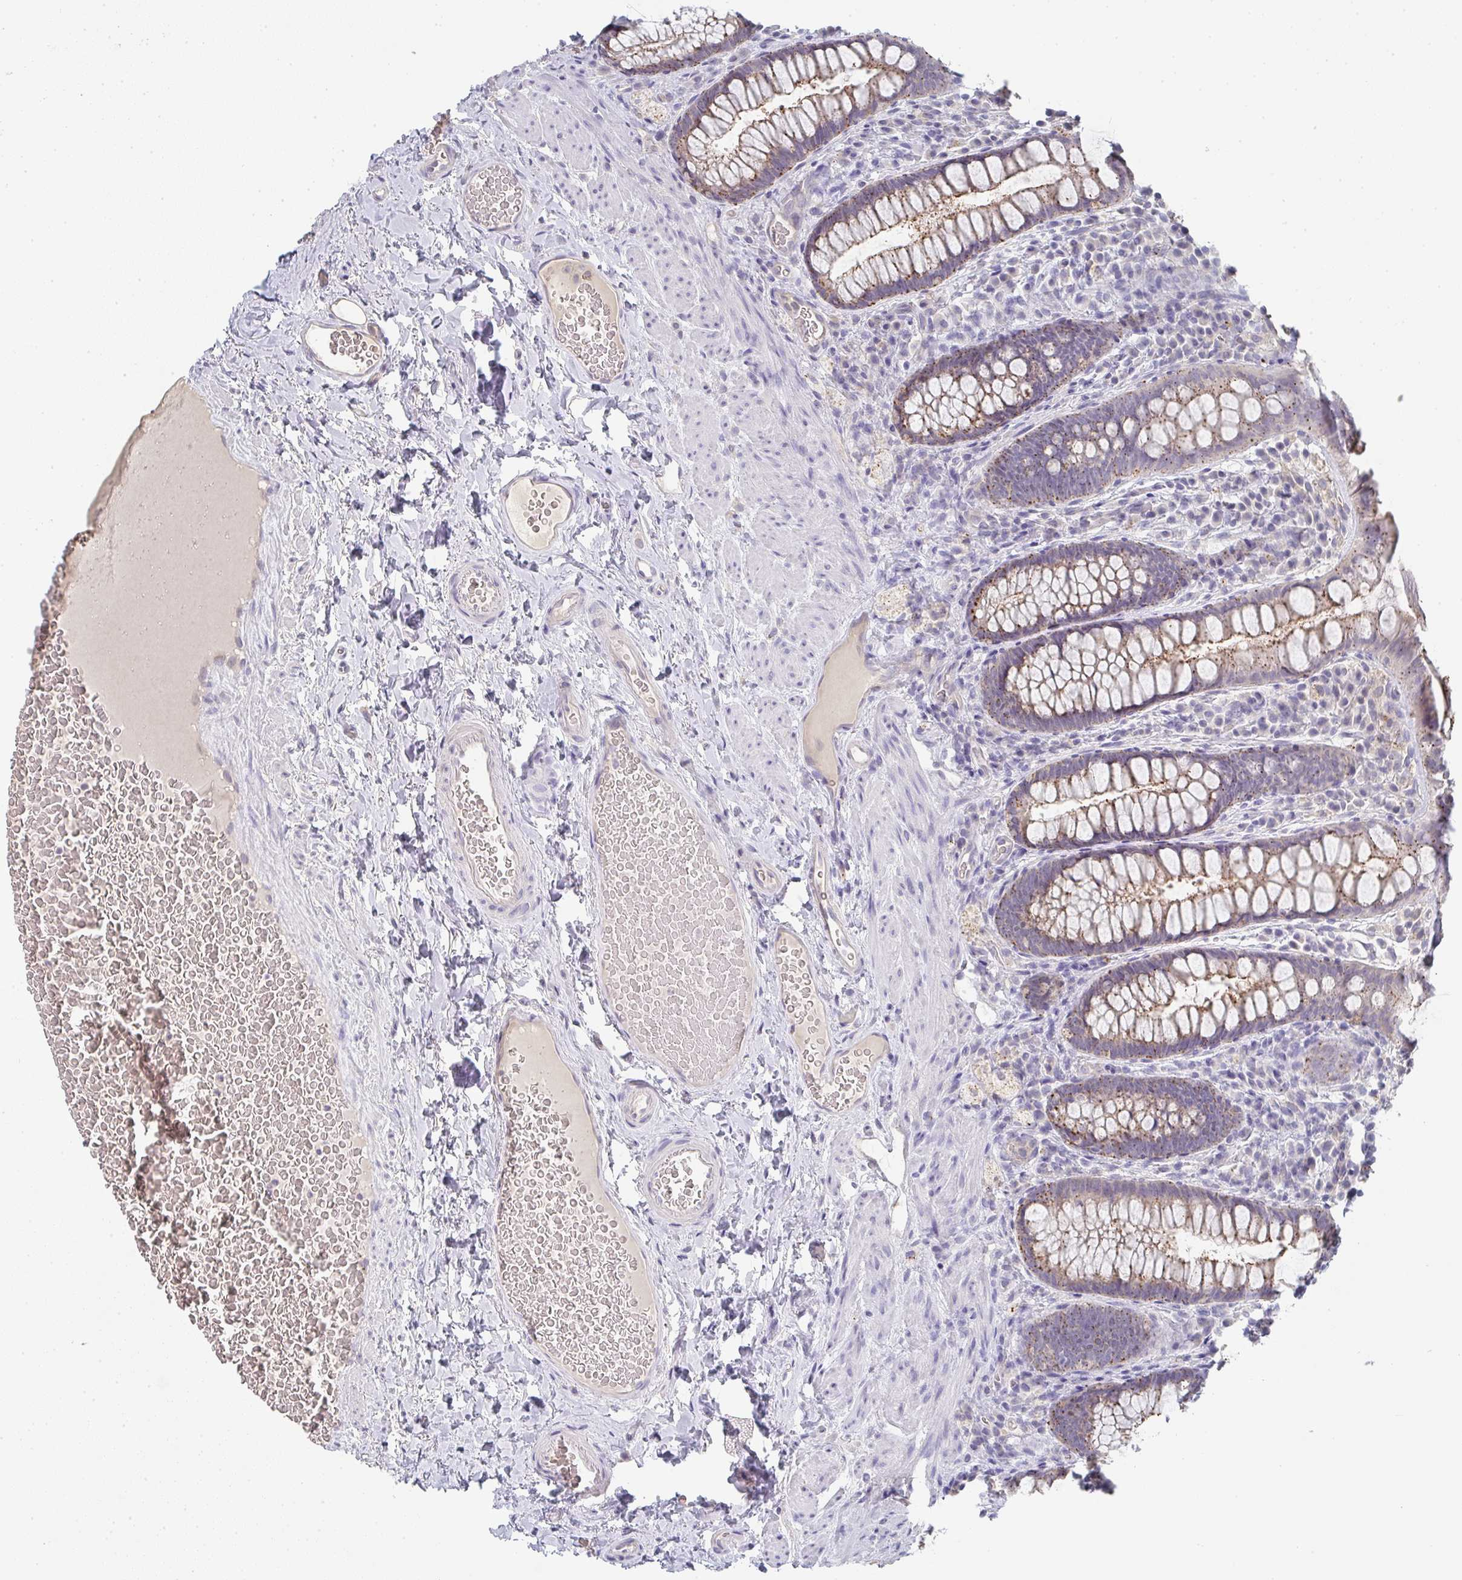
{"staining": {"intensity": "moderate", "quantity": ">75%", "location": "cytoplasmic/membranous"}, "tissue": "rectum", "cell_type": "Glandular cells", "image_type": "normal", "snomed": [{"axis": "morphology", "description": "Normal tissue, NOS"}, {"axis": "topography", "description": "Rectum"}], "caption": "The image displays a brown stain indicating the presence of a protein in the cytoplasmic/membranous of glandular cells in rectum.", "gene": "CHMP5", "patient": {"sex": "female", "age": 69}}